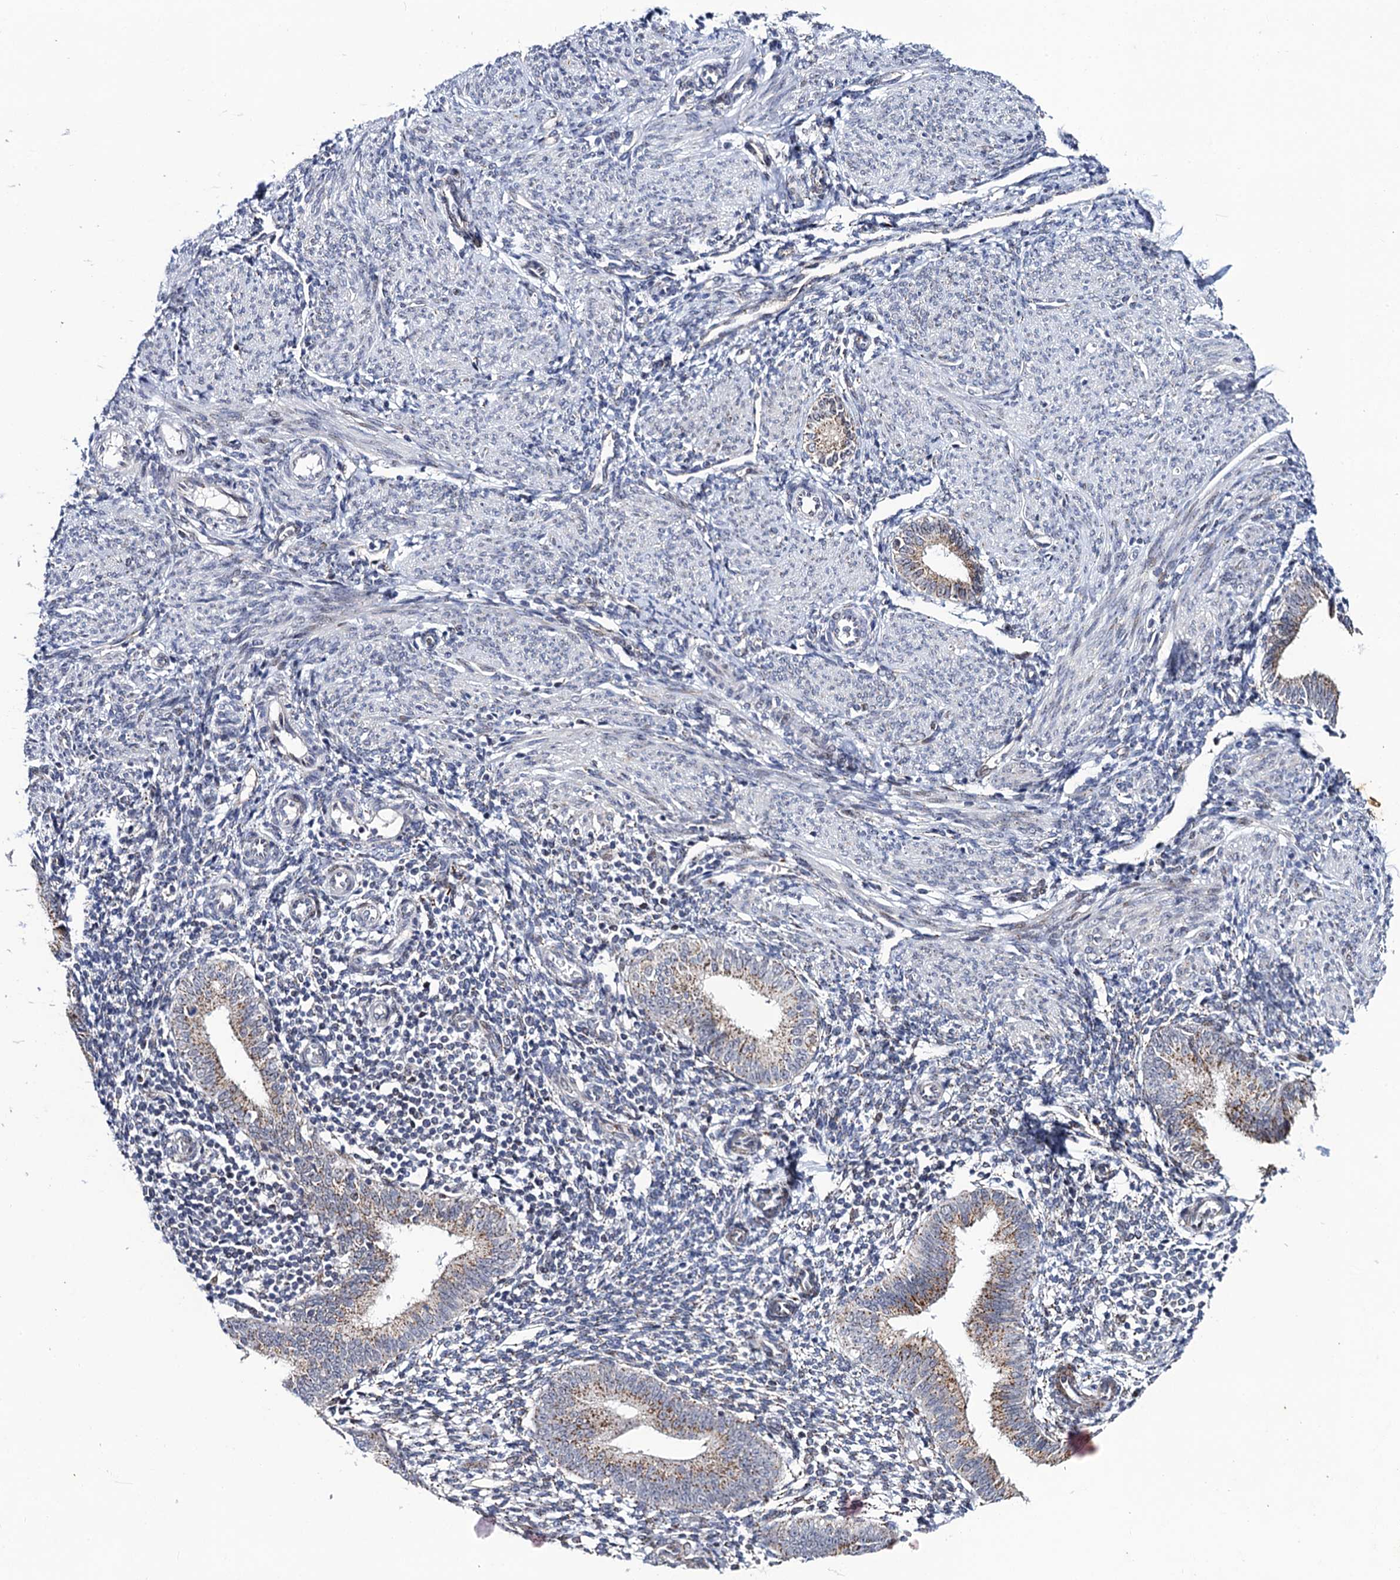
{"staining": {"intensity": "negative", "quantity": "none", "location": "none"}, "tissue": "endometrium", "cell_type": "Cells in endometrial stroma", "image_type": "normal", "snomed": [{"axis": "morphology", "description": "Normal tissue, NOS"}, {"axis": "topography", "description": "Uterus"}, {"axis": "topography", "description": "Endometrium"}], "caption": "IHC micrograph of benign human endometrium stained for a protein (brown), which demonstrates no expression in cells in endometrial stroma. The staining is performed using DAB brown chromogen with nuclei counter-stained in using hematoxylin.", "gene": "THAP2", "patient": {"sex": "female", "age": 48}}